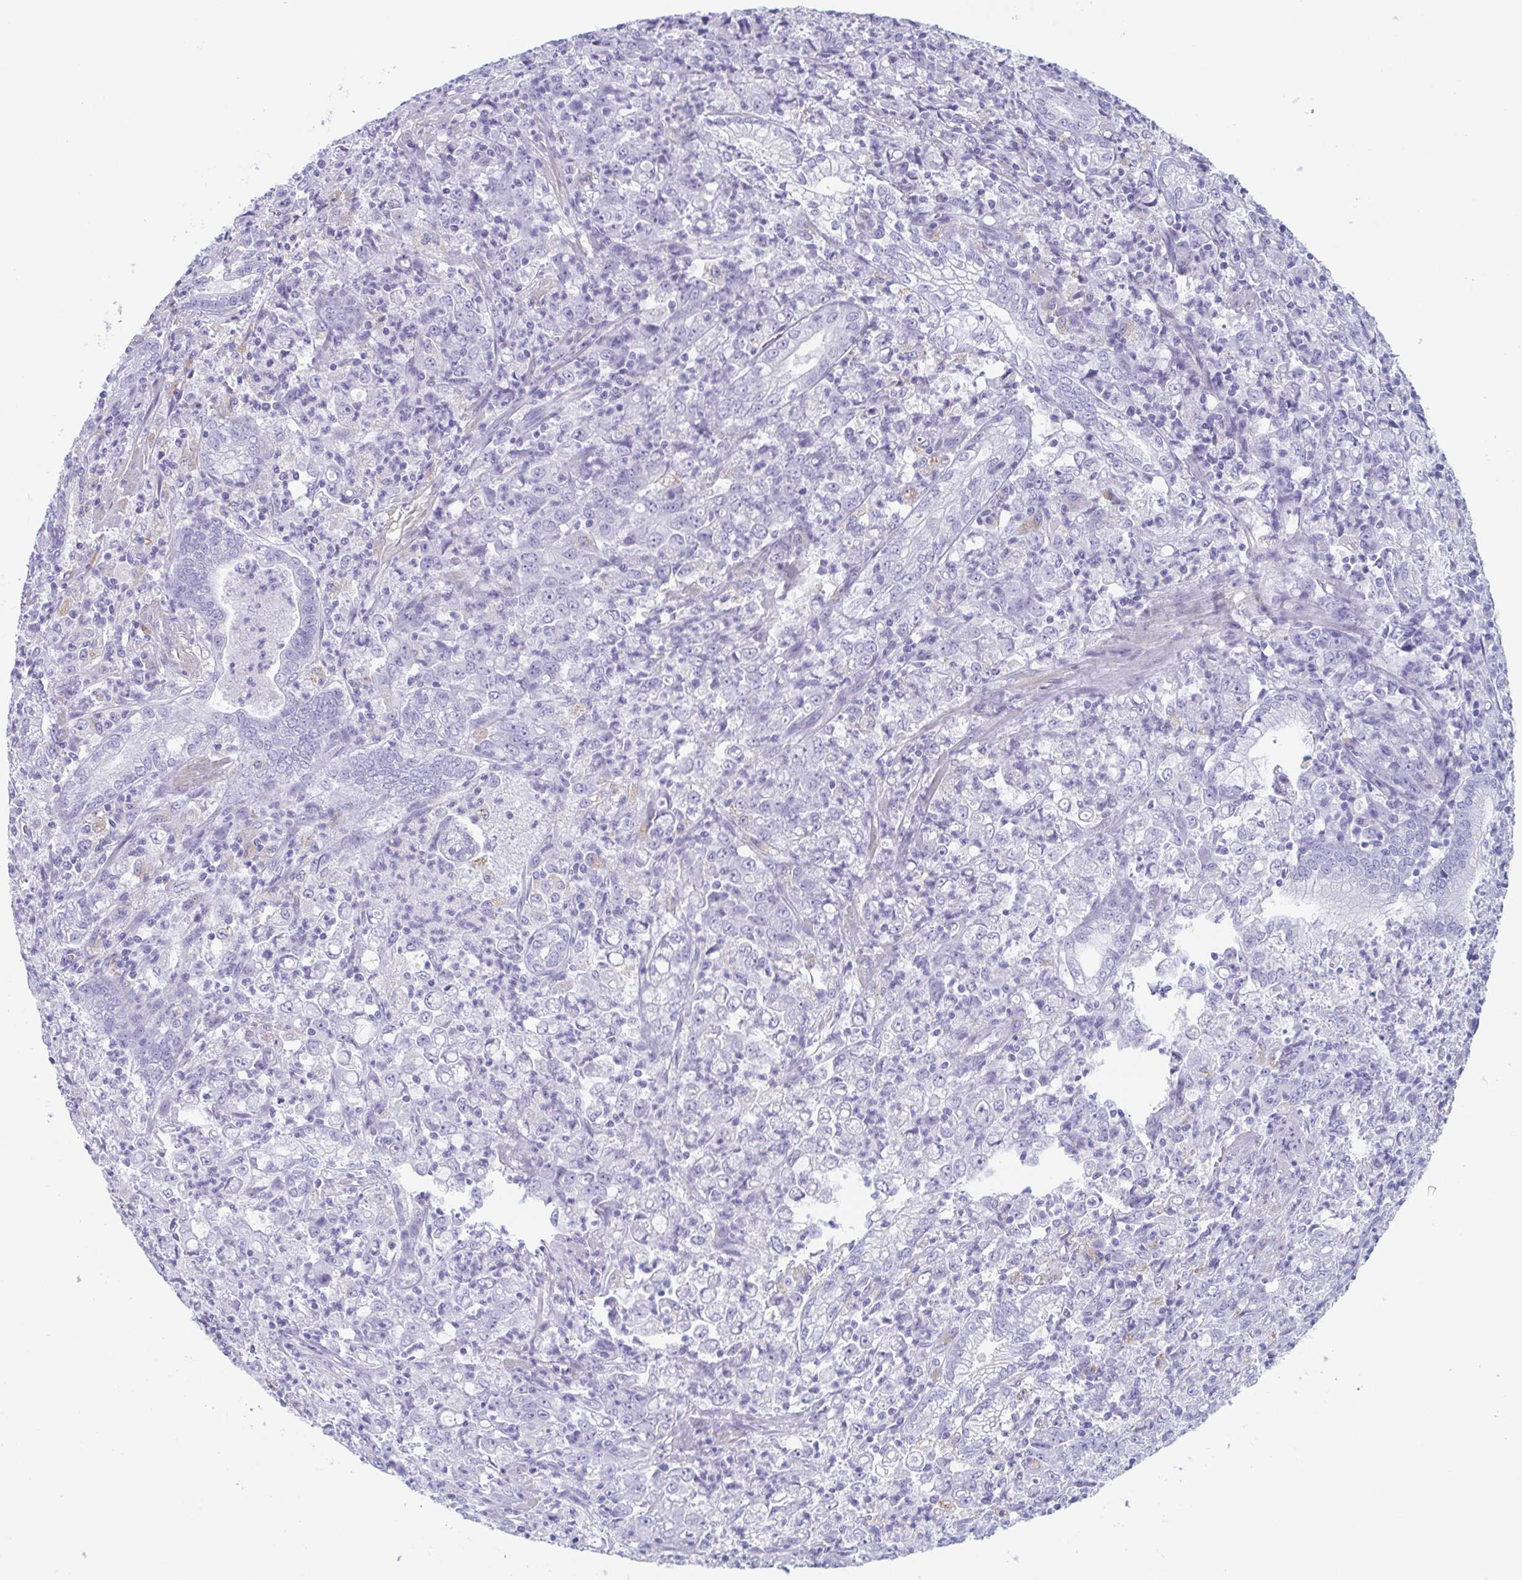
{"staining": {"intensity": "negative", "quantity": "none", "location": "none"}, "tissue": "stomach cancer", "cell_type": "Tumor cells", "image_type": "cancer", "snomed": [{"axis": "morphology", "description": "Adenocarcinoma, NOS"}, {"axis": "topography", "description": "Stomach, lower"}], "caption": "High magnification brightfield microscopy of adenocarcinoma (stomach) stained with DAB (3,3'-diaminobenzidine) (brown) and counterstained with hematoxylin (blue): tumor cells show no significant expression. The staining is performed using DAB (3,3'-diaminobenzidine) brown chromogen with nuclei counter-stained in using hematoxylin.", "gene": "TAGLN3", "patient": {"sex": "female", "age": 71}}